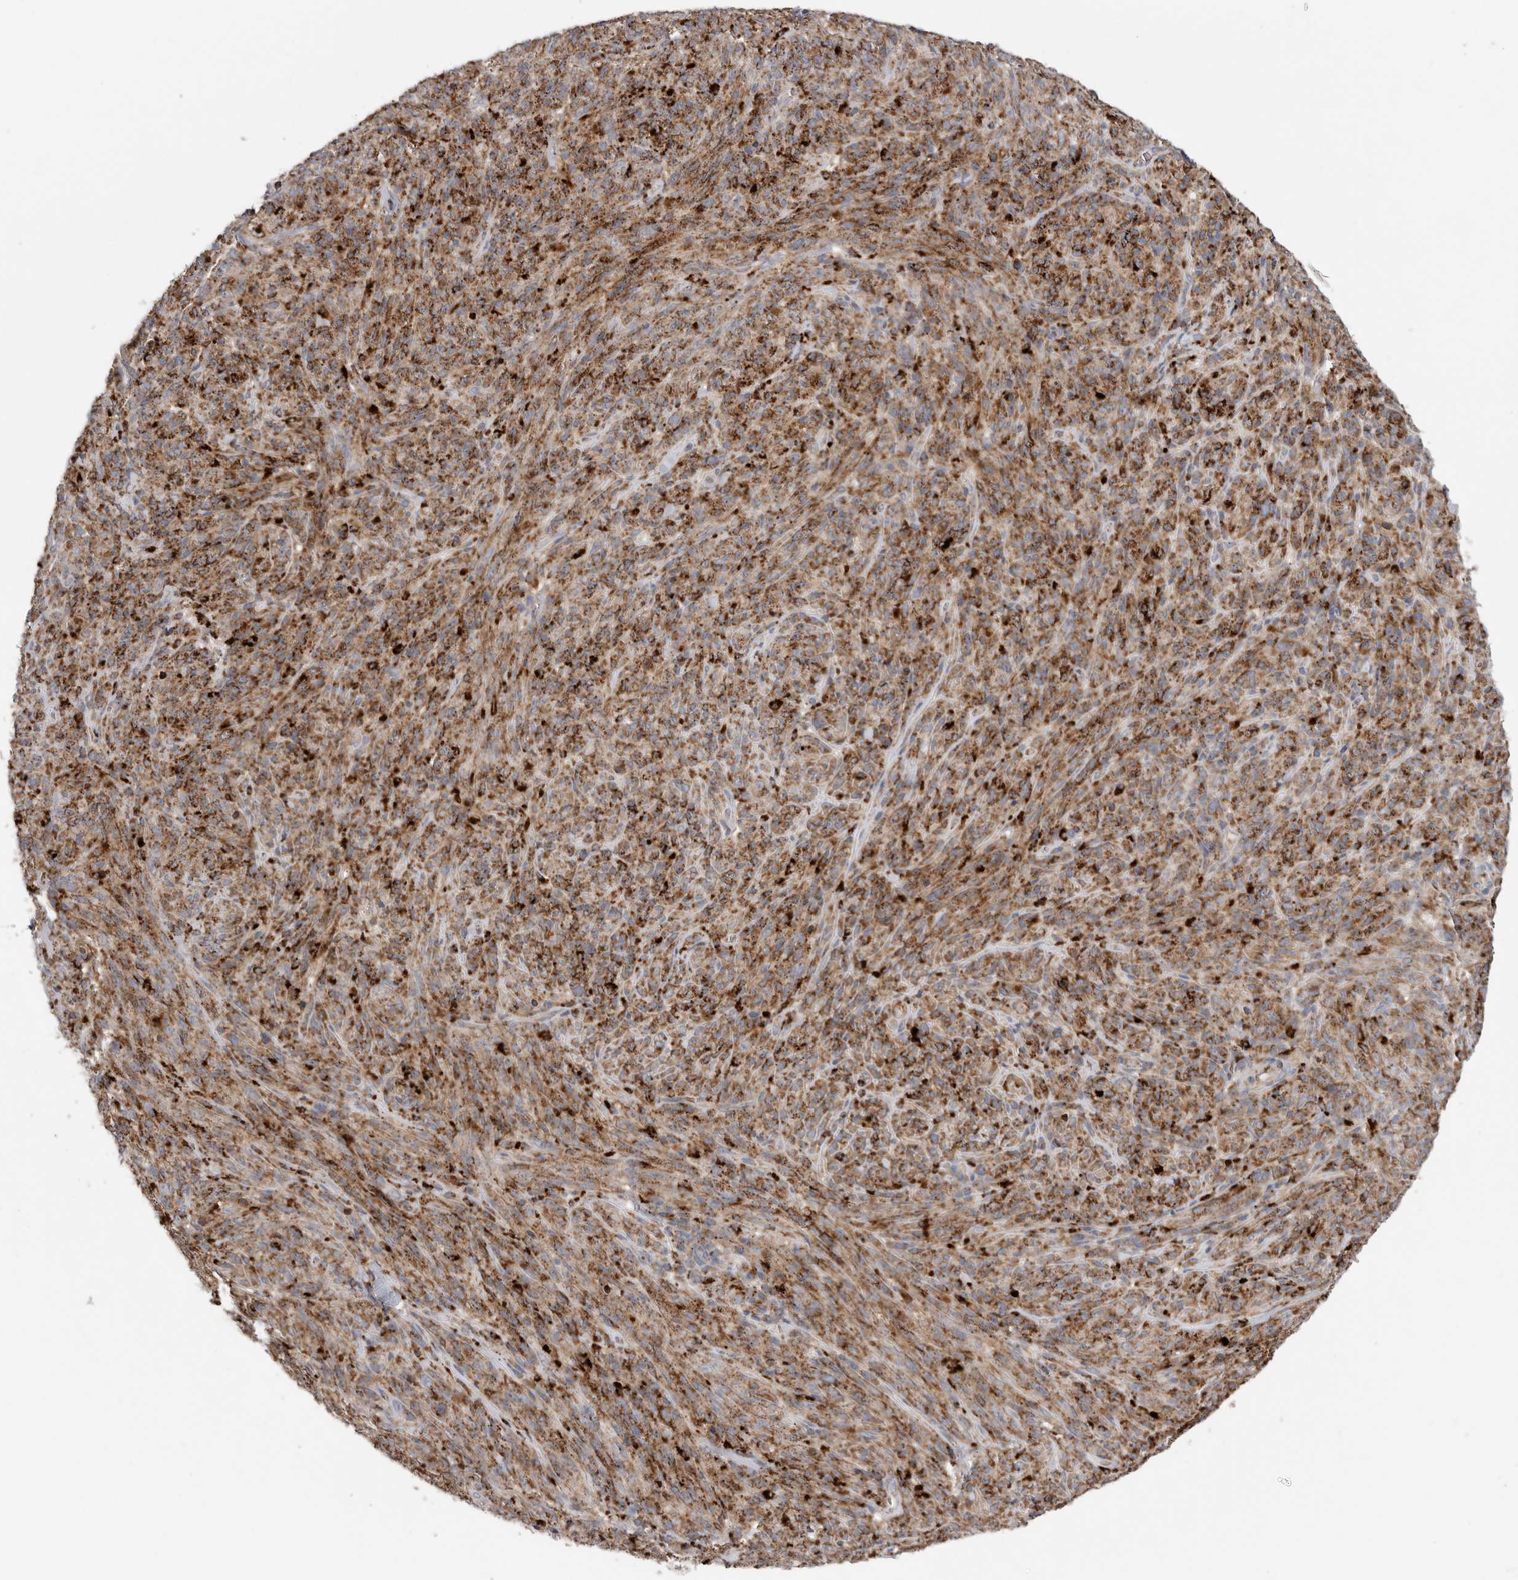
{"staining": {"intensity": "moderate", "quantity": ">75%", "location": "cytoplasmic/membranous"}, "tissue": "melanoma", "cell_type": "Tumor cells", "image_type": "cancer", "snomed": [{"axis": "morphology", "description": "Malignant melanoma, NOS"}, {"axis": "topography", "description": "Skin of head"}], "caption": "Protein analysis of melanoma tissue shows moderate cytoplasmic/membranous expression in approximately >75% of tumor cells.", "gene": "GALNS", "patient": {"sex": "male", "age": 96}}